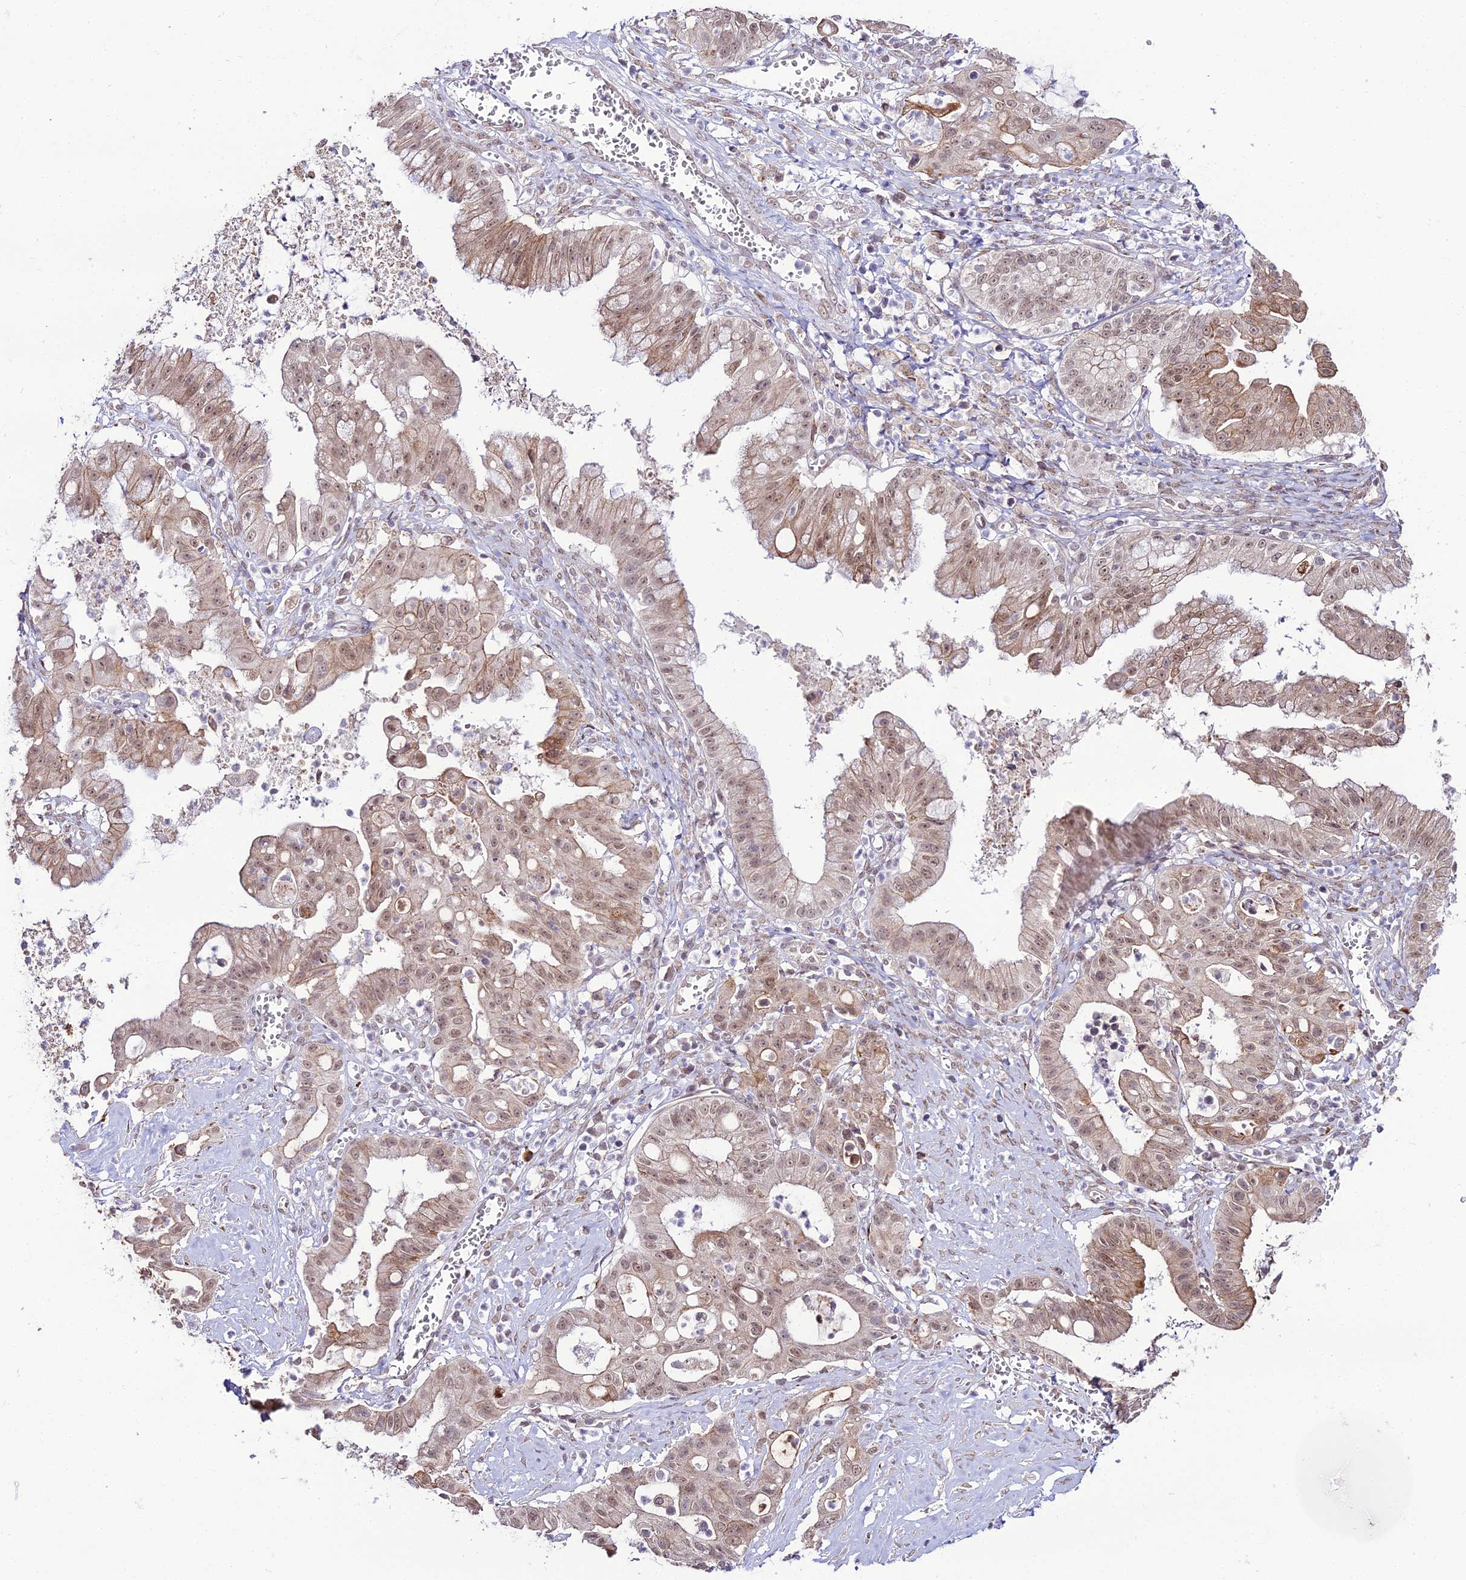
{"staining": {"intensity": "moderate", "quantity": ">75%", "location": "cytoplasmic/membranous,nuclear"}, "tissue": "ovarian cancer", "cell_type": "Tumor cells", "image_type": "cancer", "snomed": [{"axis": "morphology", "description": "Cystadenocarcinoma, mucinous, NOS"}, {"axis": "topography", "description": "Ovary"}], "caption": "Human ovarian cancer (mucinous cystadenocarcinoma) stained with a protein marker reveals moderate staining in tumor cells.", "gene": "TROAP", "patient": {"sex": "female", "age": 70}}